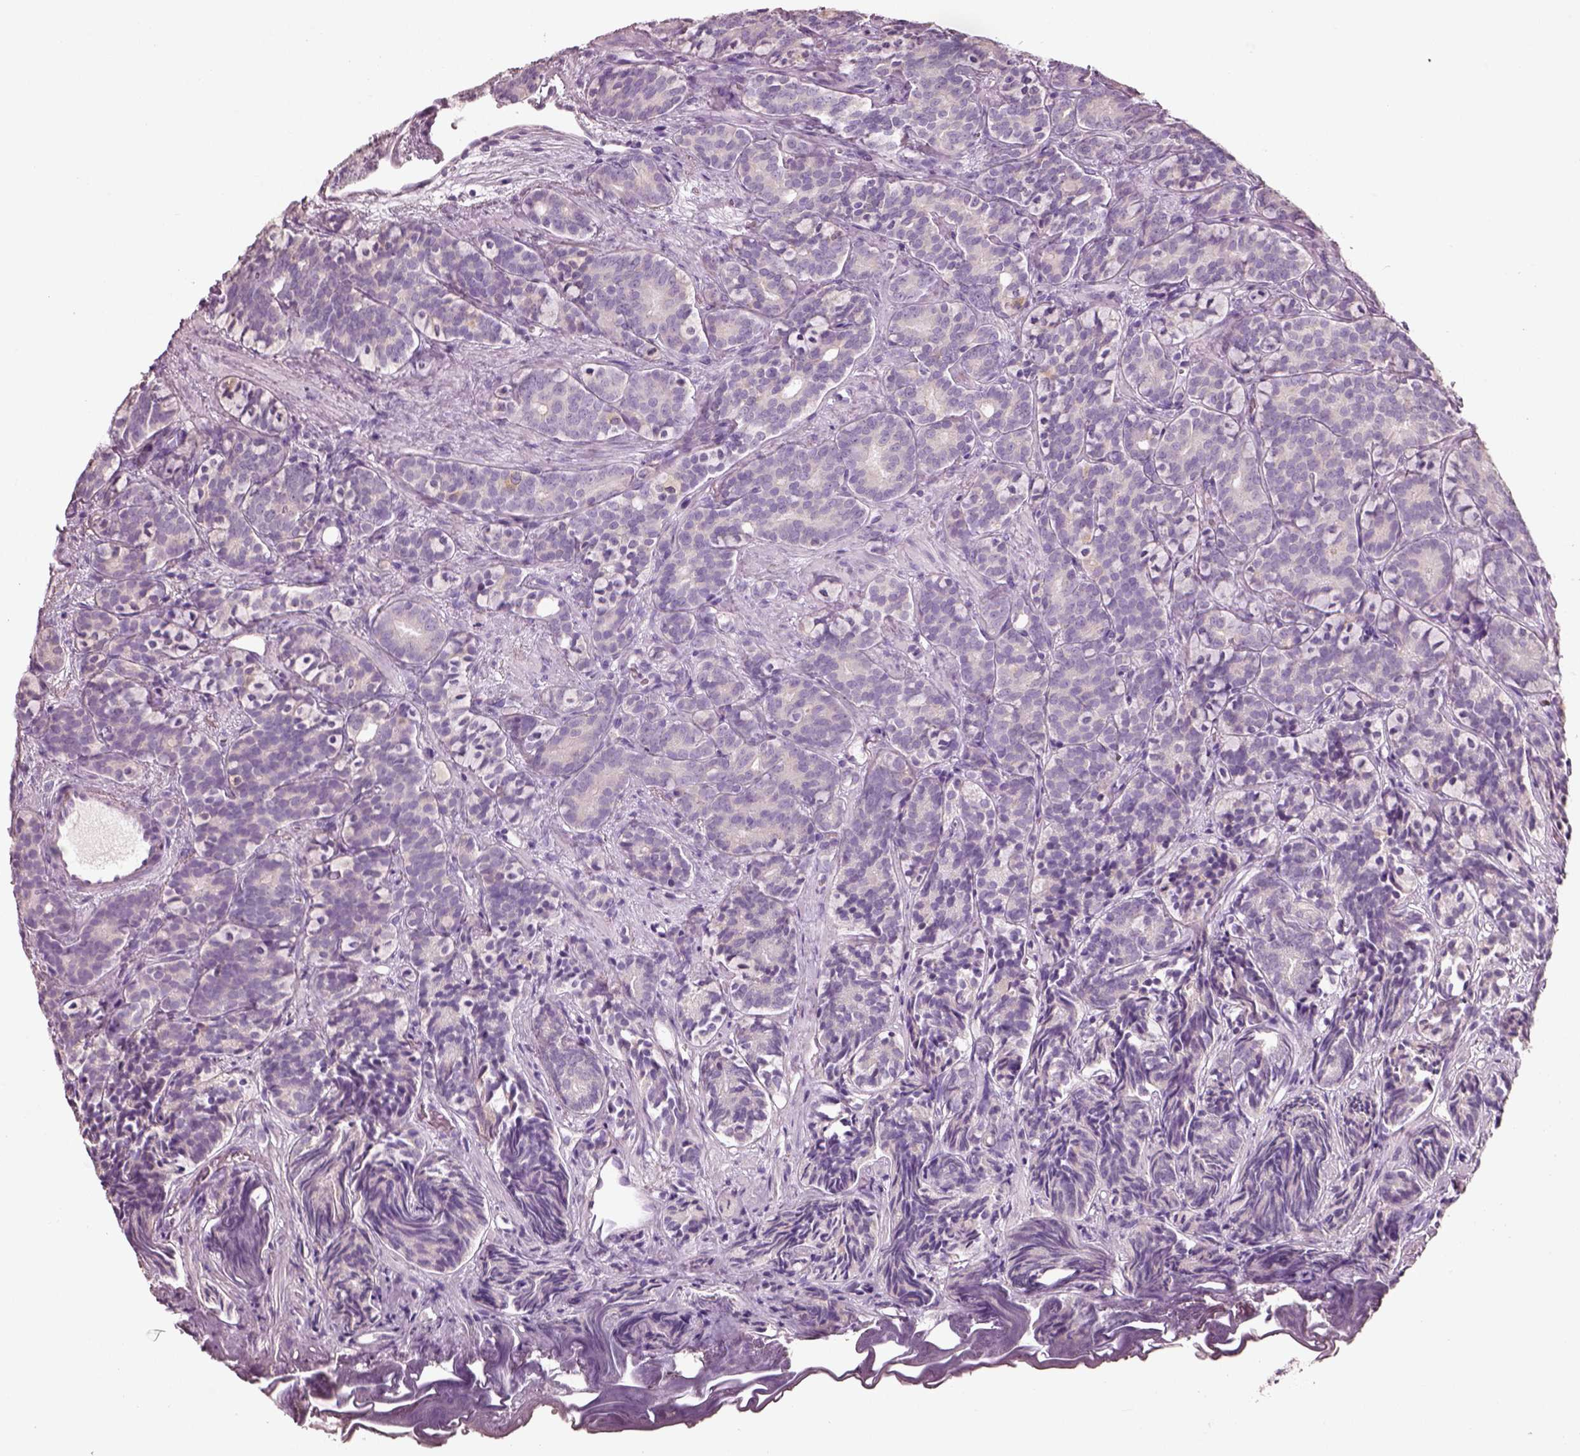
{"staining": {"intensity": "negative", "quantity": "none", "location": "none"}, "tissue": "prostate cancer", "cell_type": "Tumor cells", "image_type": "cancer", "snomed": [{"axis": "morphology", "description": "Adenocarcinoma, High grade"}, {"axis": "topography", "description": "Prostate"}], "caption": "High magnification brightfield microscopy of prostate cancer (adenocarcinoma (high-grade)) stained with DAB (brown) and counterstained with hematoxylin (blue): tumor cells show no significant positivity. (Stains: DAB immunohistochemistry with hematoxylin counter stain, Microscopy: brightfield microscopy at high magnification).", "gene": "PNOC", "patient": {"sex": "male", "age": 84}}